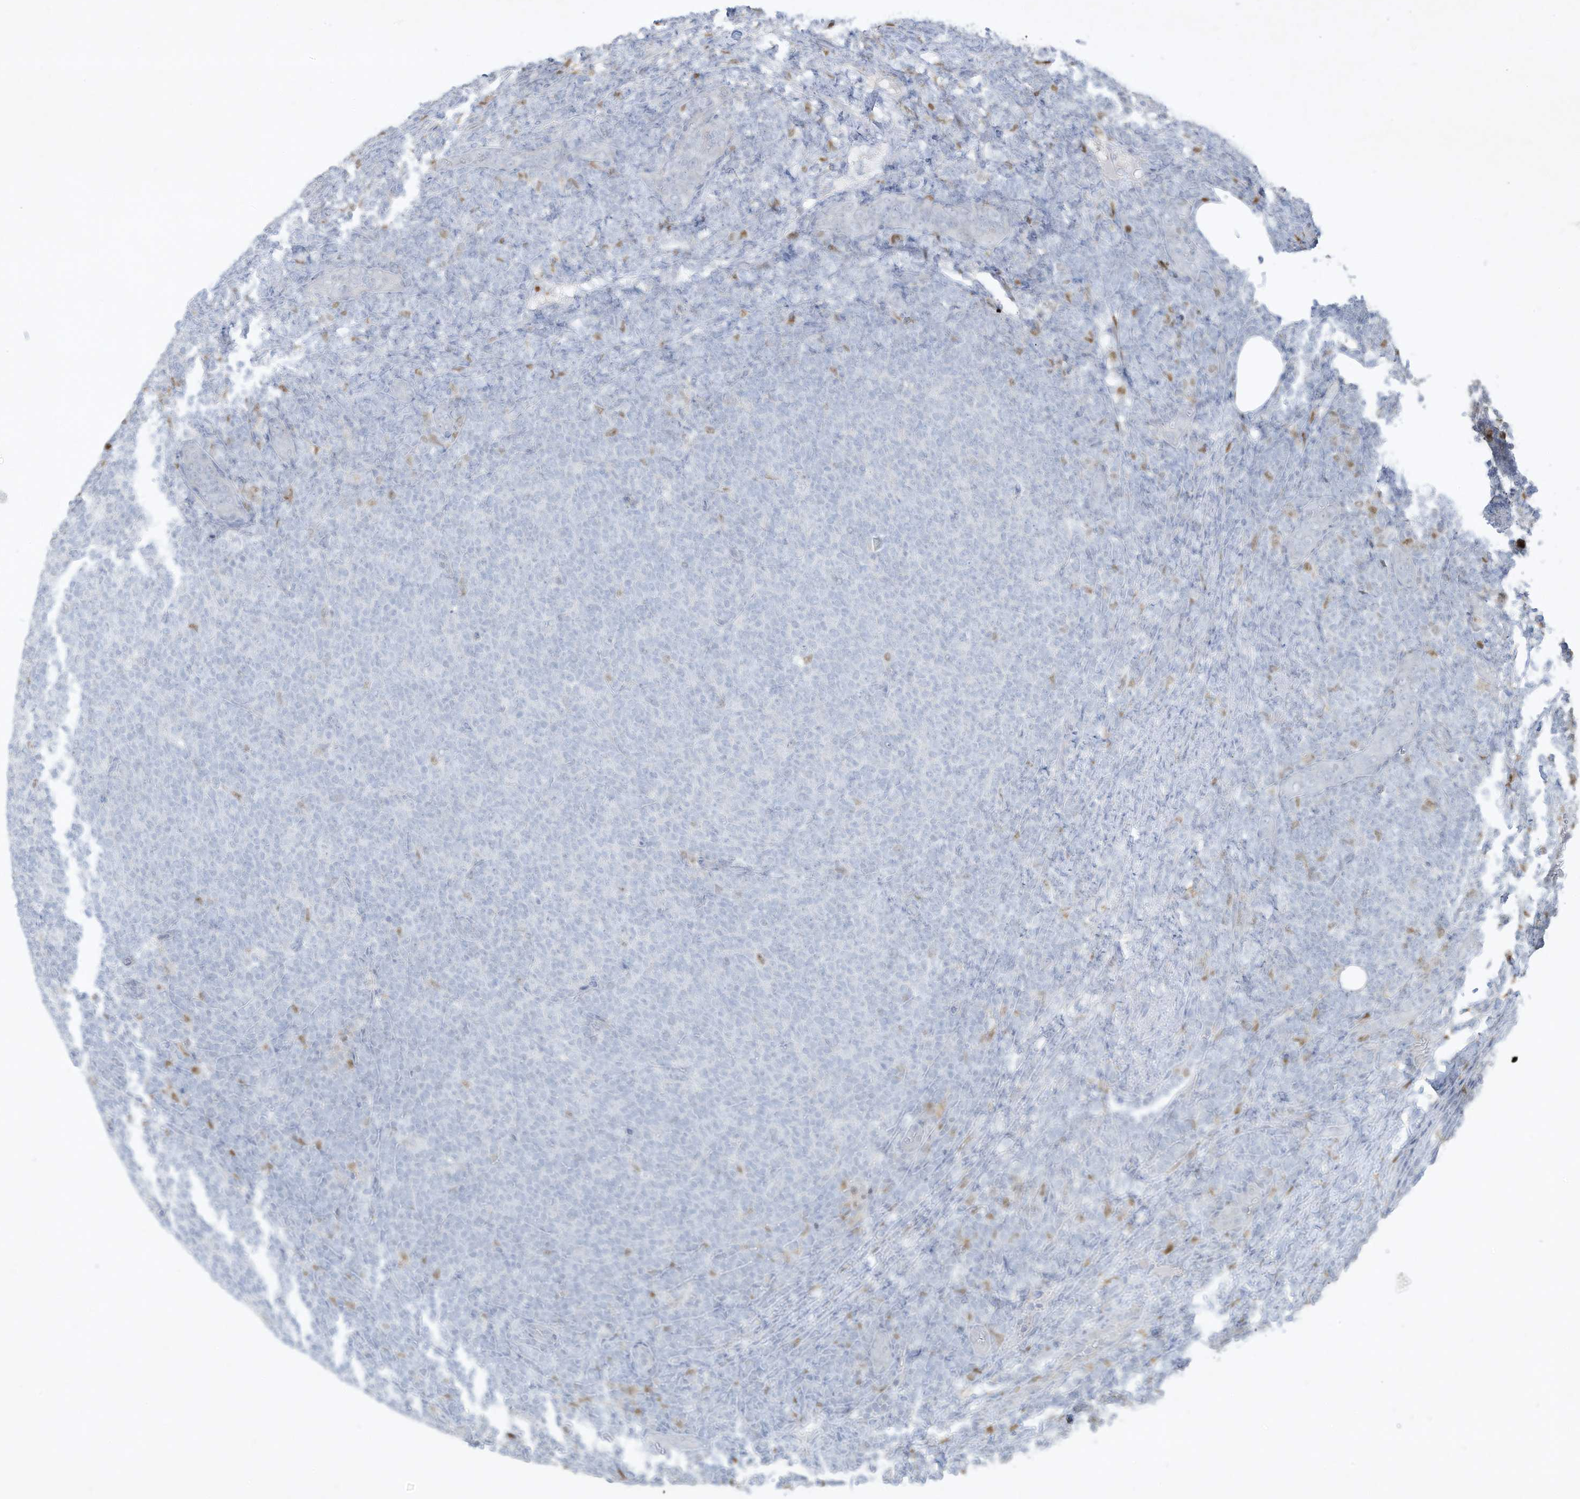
{"staining": {"intensity": "negative", "quantity": "none", "location": "none"}, "tissue": "lymphoma", "cell_type": "Tumor cells", "image_type": "cancer", "snomed": [{"axis": "morphology", "description": "Malignant lymphoma, non-Hodgkin's type, Low grade"}, {"axis": "topography", "description": "Lymph node"}], "caption": "High power microscopy photomicrograph of an IHC image of lymphoma, revealing no significant positivity in tumor cells.", "gene": "TUBE1", "patient": {"sex": "male", "age": 66}}